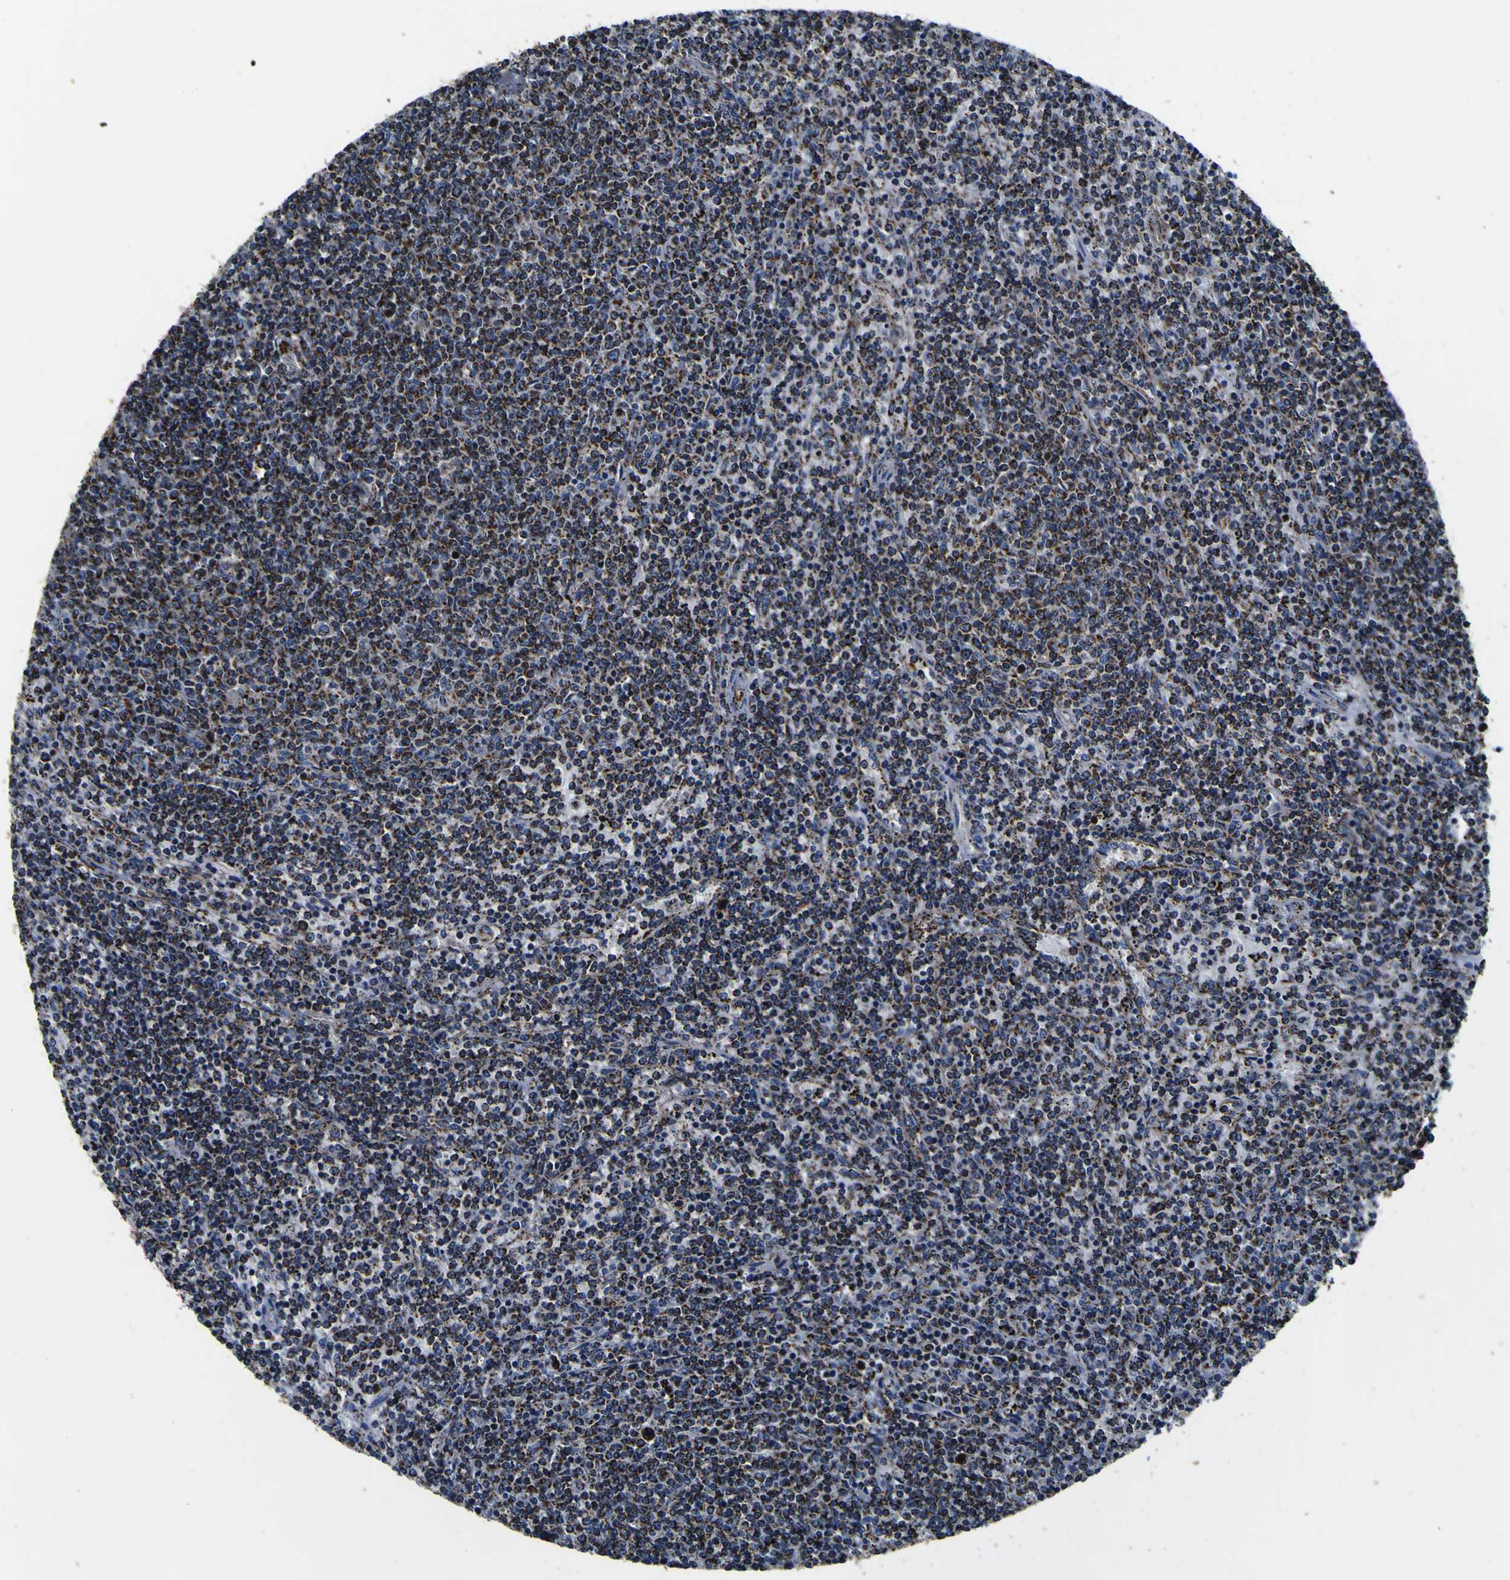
{"staining": {"intensity": "moderate", "quantity": "25%-75%", "location": "cytoplasmic/membranous"}, "tissue": "lymphoma", "cell_type": "Tumor cells", "image_type": "cancer", "snomed": [{"axis": "morphology", "description": "Malignant lymphoma, non-Hodgkin's type, Low grade"}, {"axis": "topography", "description": "Spleen"}], "caption": "The image shows staining of lymphoma, revealing moderate cytoplasmic/membranous protein staining (brown color) within tumor cells. Using DAB (3,3'-diaminobenzidine) (brown) and hematoxylin (blue) stains, captured at high magnification using brightfield microscopy.", "gene": "PTRH2", "patient": {"sex": "female", "age": 50}}